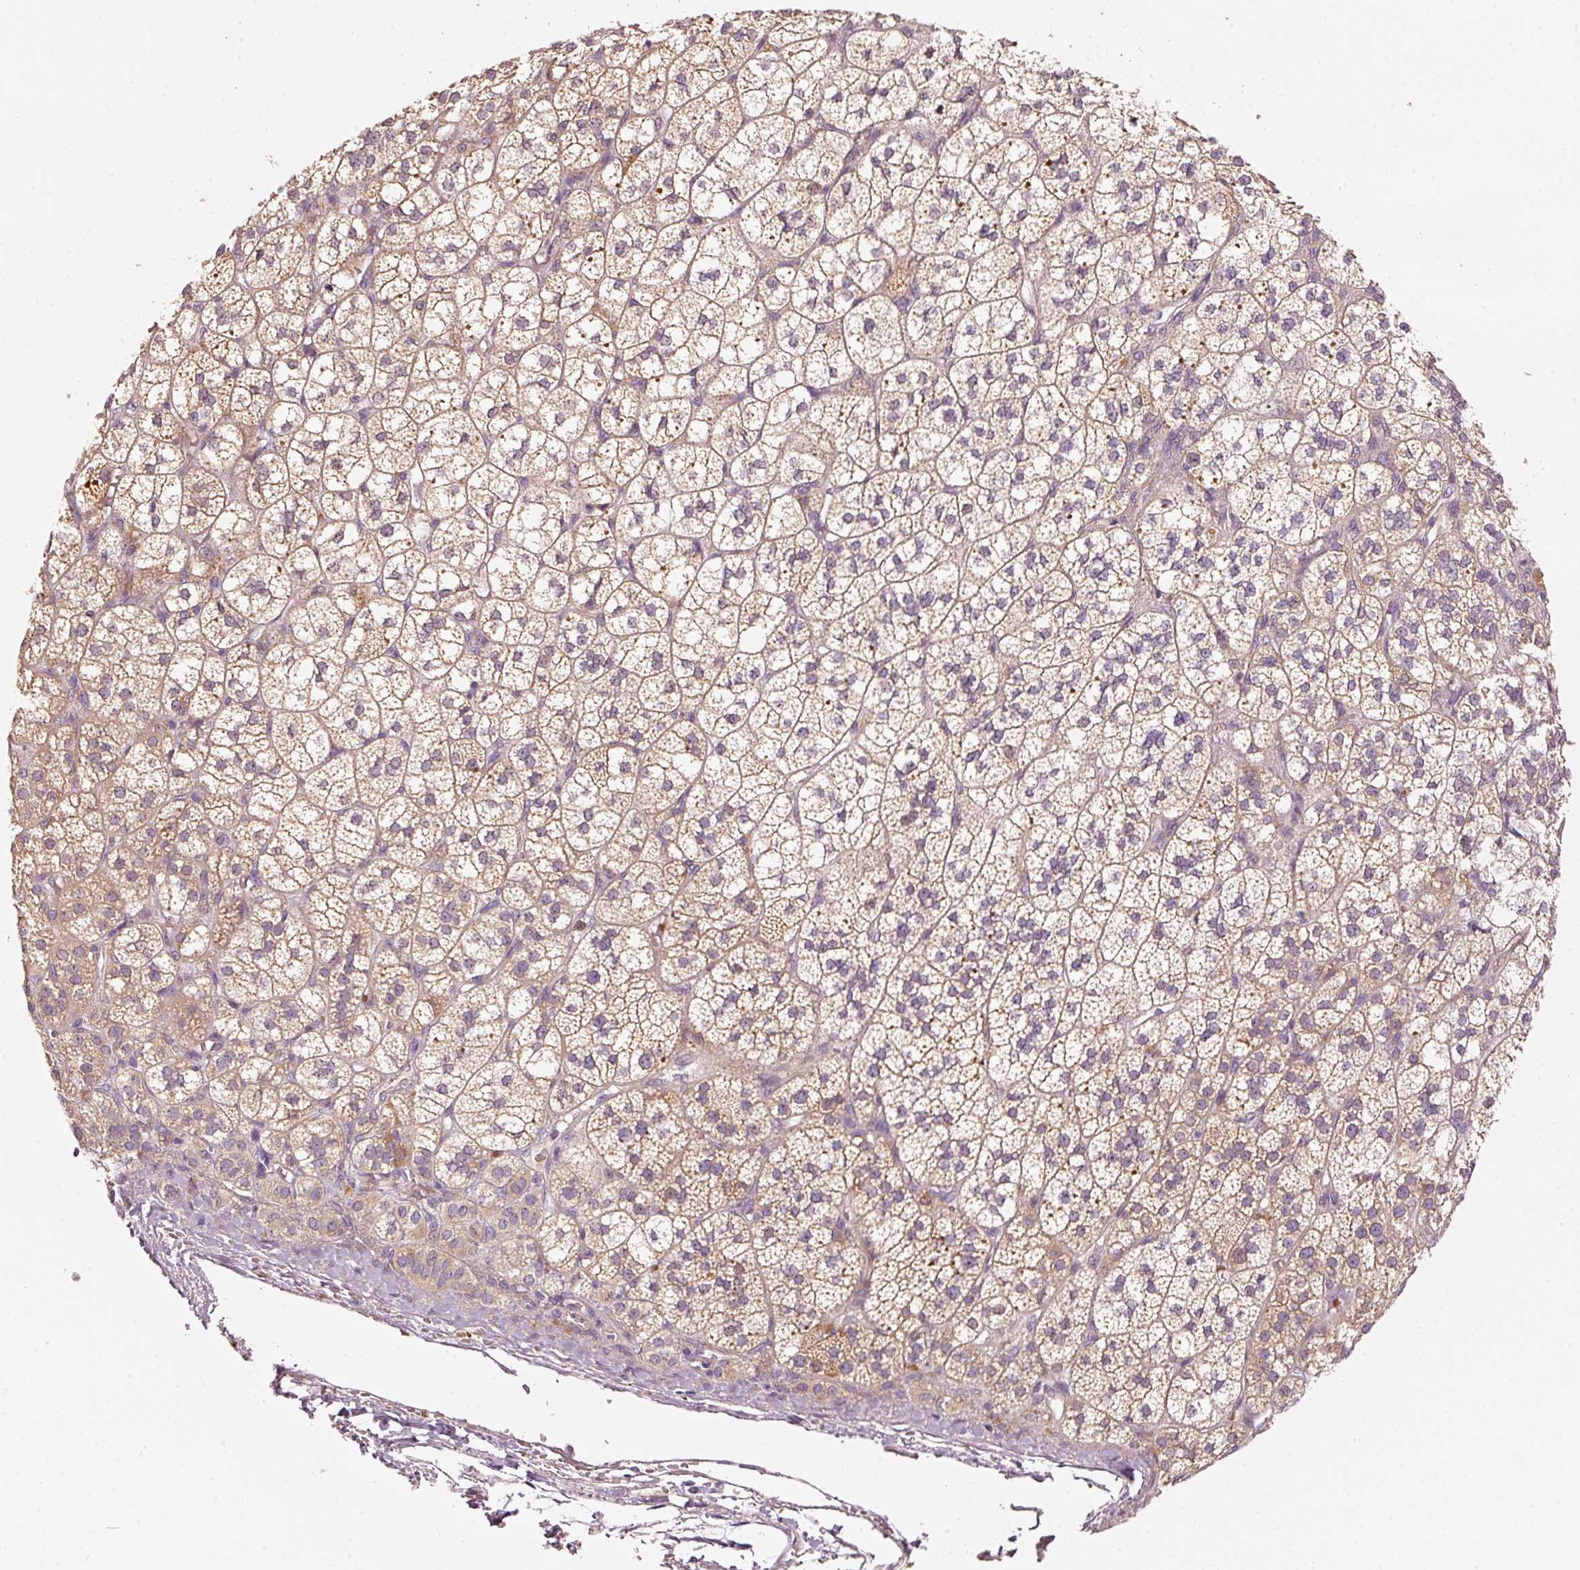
{"staining": {"intensity": "moderate", "quantity": "25%-75%", "location": "cytoplasmic/membranous"}, "tissue": "adrenal gland", "cell_type": "Glandular cells", "image_type": "normal", "snomed": [{"axis": "morphology", "description": "Normal tissue, NOS"}, {"axis": "topography", "description": "Adrenal gland"}], "caption": "The image shows a brown stain indicating the presence of a protein in the cytoplasmic/membranous of glandular cells in adrenal gland. The staining was performed using DAB to visualize the protein expression in brown, while the nuclei were stained in blue with hematoxylin (Magnification: 20x).", "gene": "KLHL21", "patient": {"sex": "female", "age": 60}}